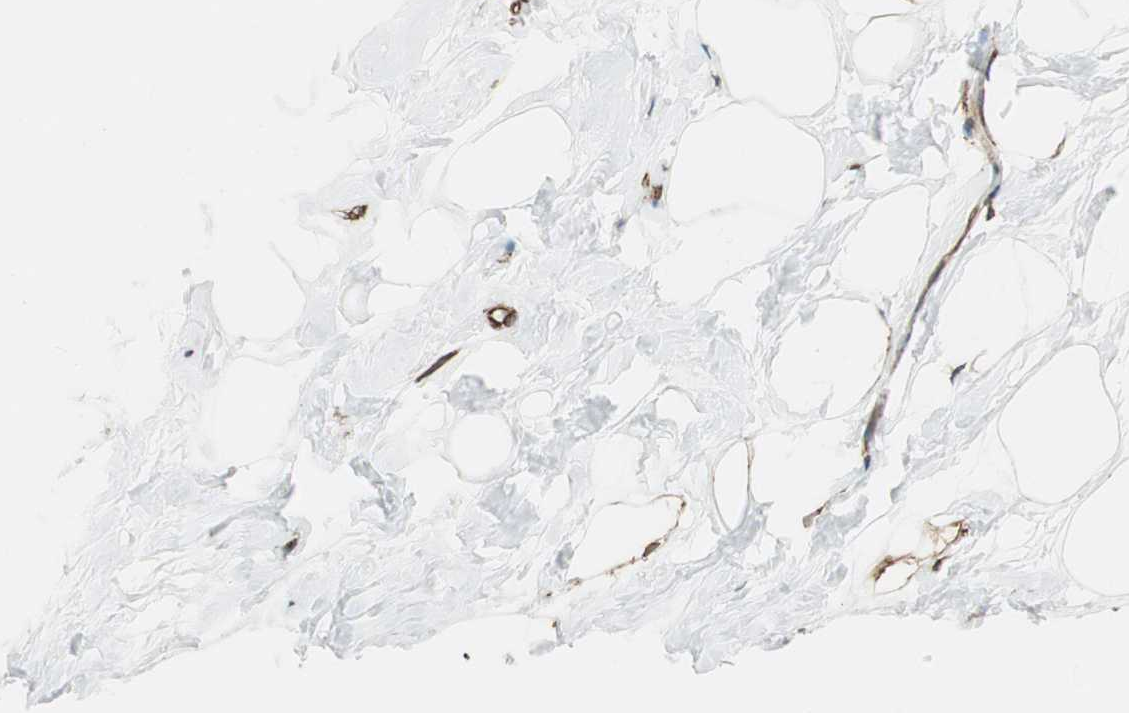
{"staining": {"intensity": "negative", "quantity": "none", "location": "none"}, "tissue": "breast", "cell_type": "Adipocytes", "image_type": "normal", "snomed": [{"axis": "morphology", "description": "Normal tissue, NOS"}, {"axis": "topography", "description": "Breast"}], "caption": "DAB (3,3'-diaminobenzidine) immunohistochemical staining of unremarkable breast shows no significant staining in adipocytes. Nuclei are stained in blue.", "gene": "MAD2L2", "patient": {"sex": "female", "age": 23}}